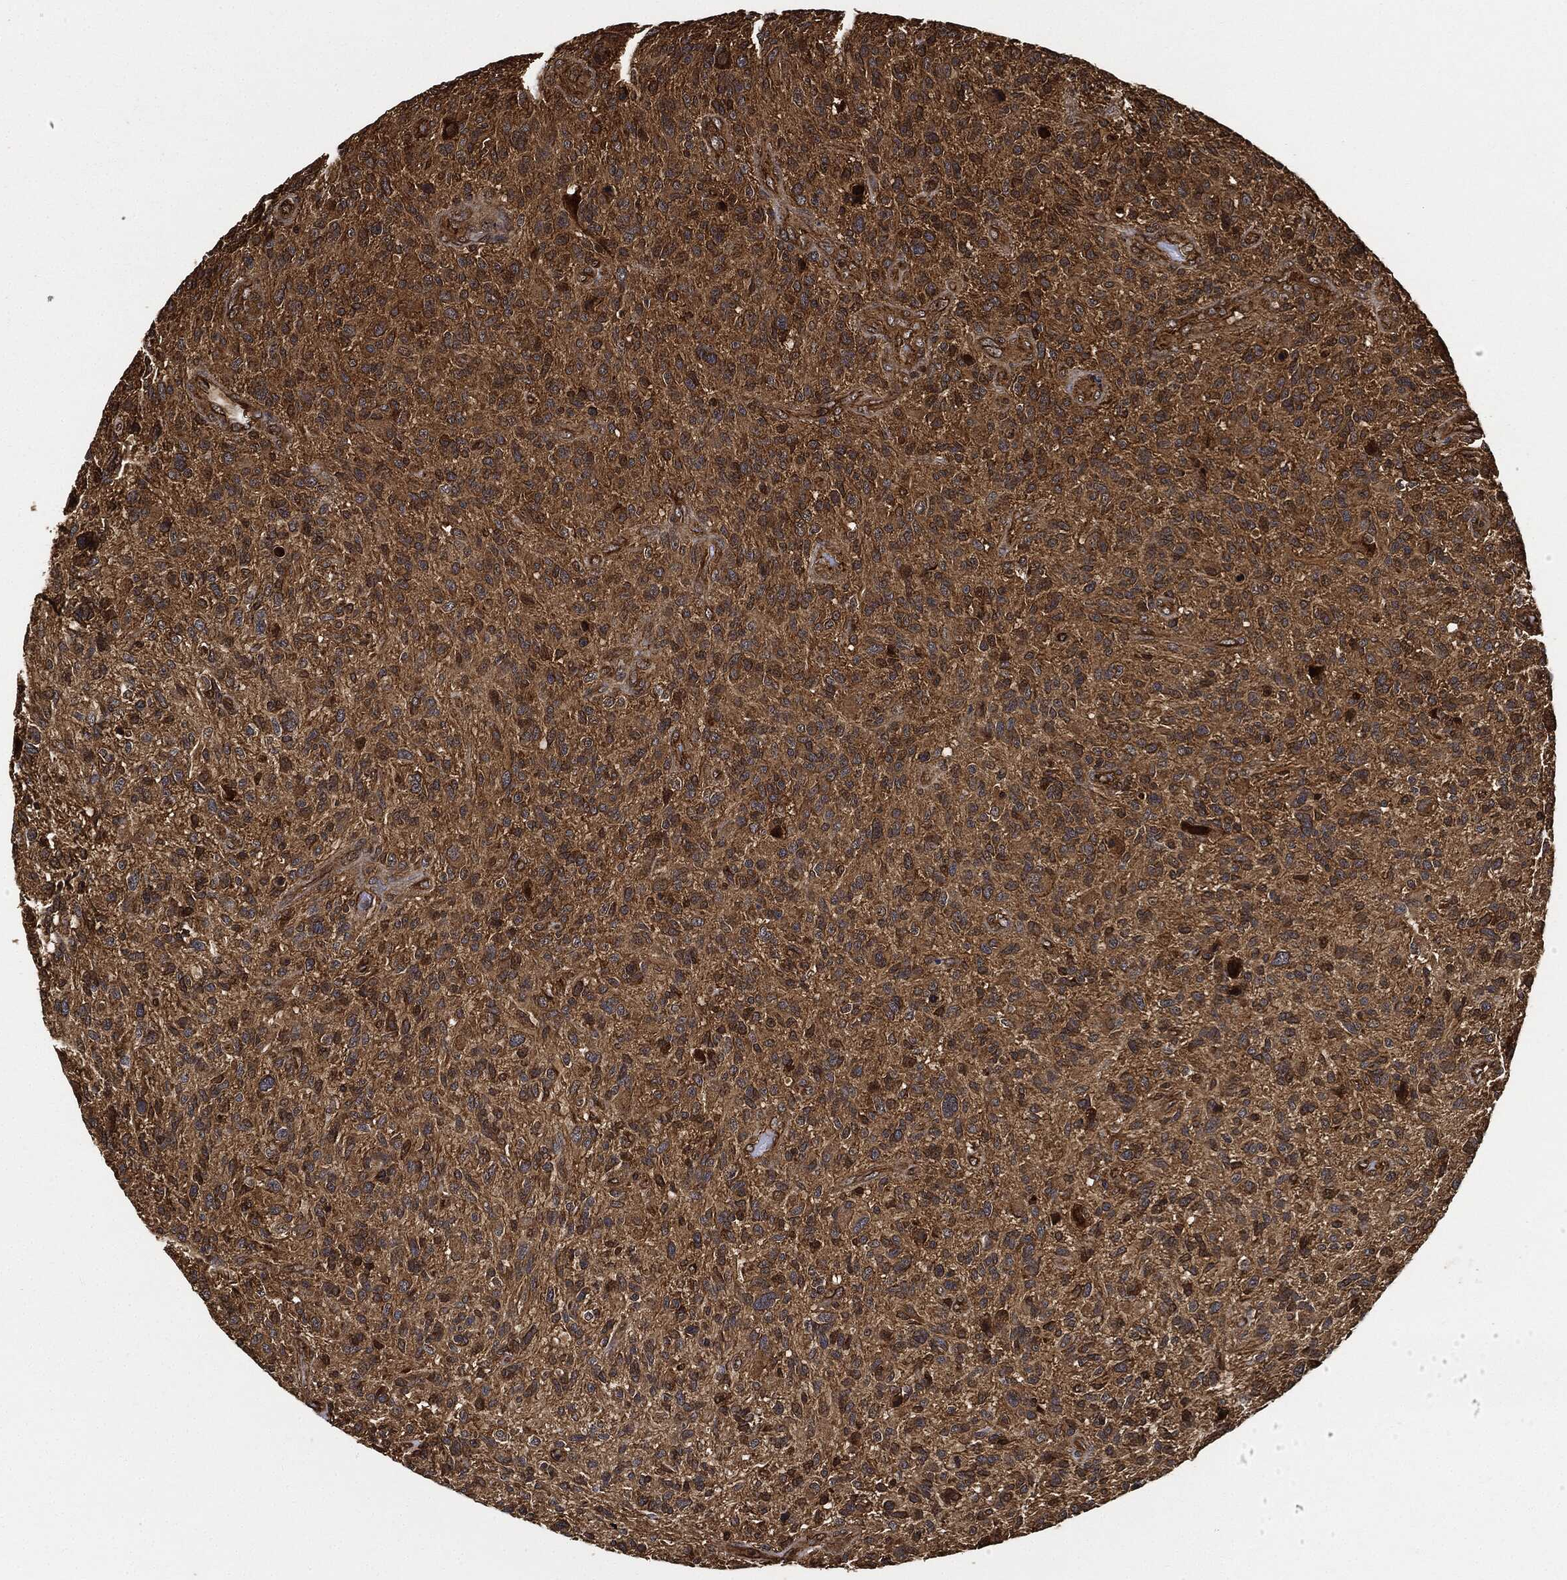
{"staining": {"intensity": "moderate", "quantity": ">75%", "location": "cytoplasmic/membranous"}, "tissue": "glioma", "cell_type": "Tumor cells", "image_type": "cancer", "snomed": [{"axis": "morphology", "description": "Glioma, malignant, High grade"}, {"axis": "topography", "description": "Brain"}], "caption": "The histopathology image exhibits staining of glioma, revealing moderate cytoplasmic/membranous protein positivity (brown color) within tumor cells. (Brightfield microscopy of DAB IHC at high magnification).", "gene": "CEP290", "patient": {"sex": "male", "age": 47}}